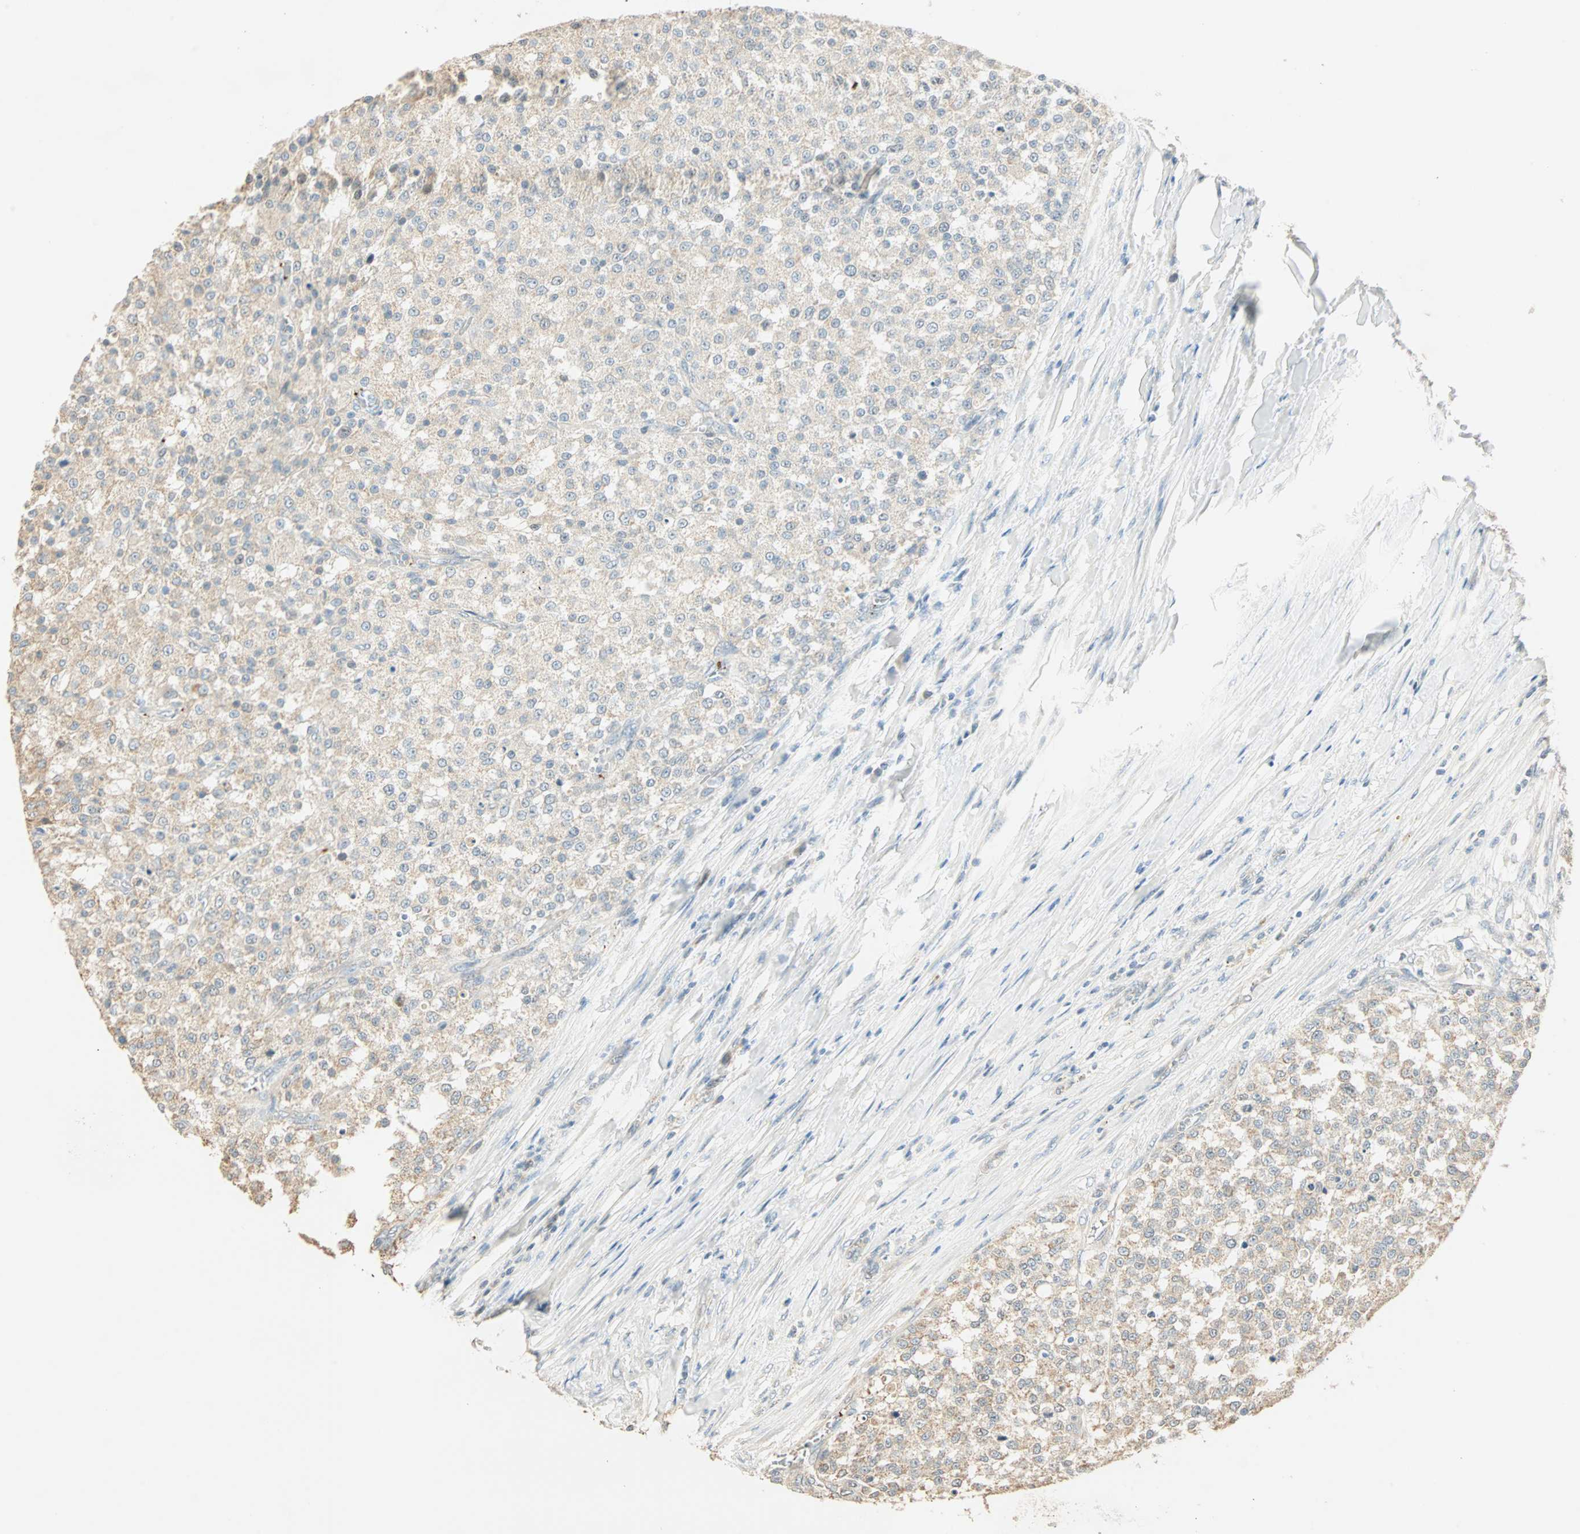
{"staining": {"intensity": "weak", "quantity": ">75%", "location": "cytoplasmic/membranous"}, "tissue": "testis cancer", "cell_type": "Tumor cells", "image_type": "cancer", "snomed": [{"axis": "morphology", "description": "Seminoma, NOS"}, {"axis": "topography", "description": "Testis"}], "caption": "A brown stain shows weak cytoplasmic/membranous staining of a protein in seminoma (testis) tumor cells. (Brightfield microscopy of DAB IHC at high magnification).", "gene": "RAD18", "patient": {"sex": "male", "age": 59}}